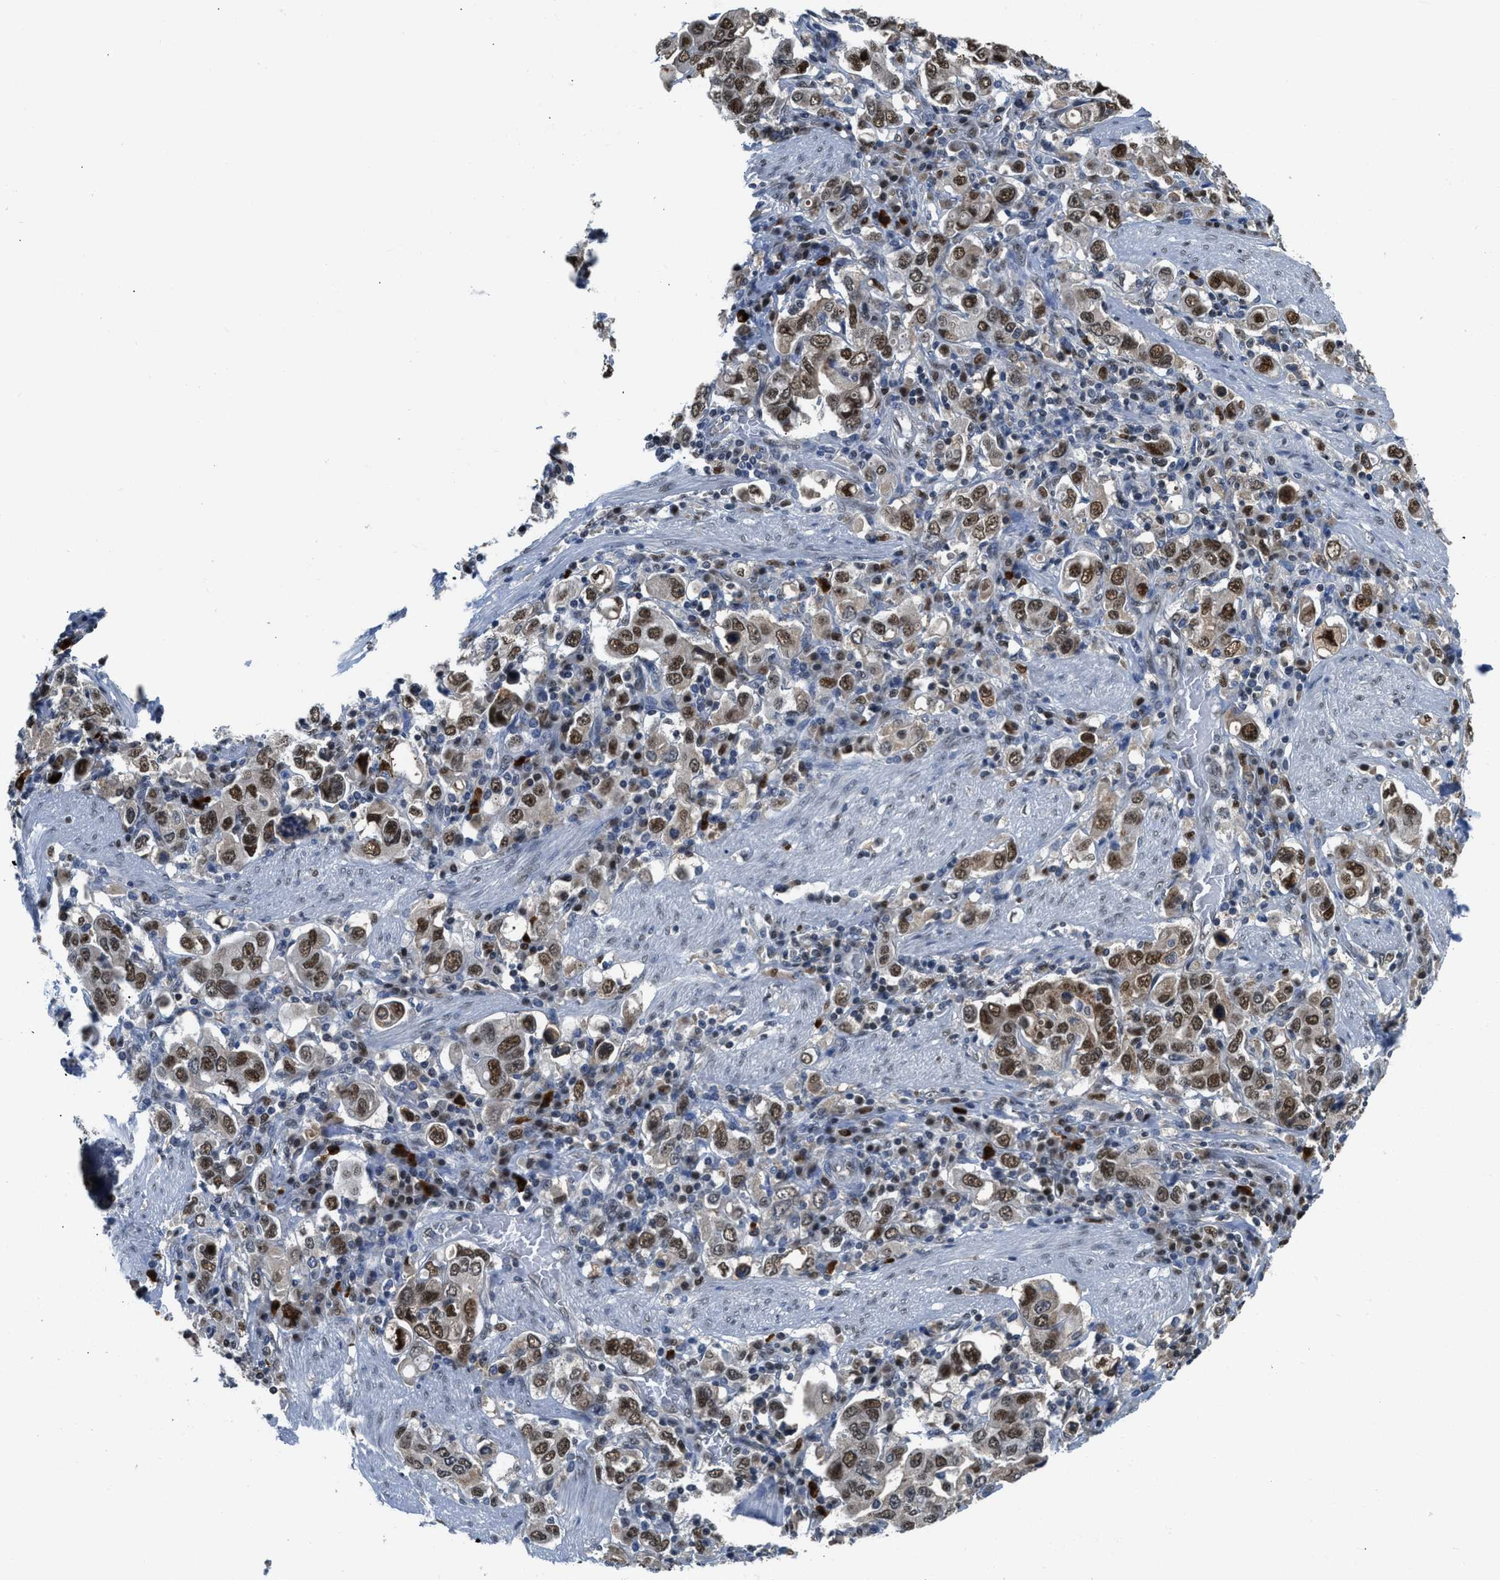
{"staining": {"intensity": "strong", "quantity": ">75%", "location": "nuclear"}, "tissue": "stomach cancer", "cell_type": "Tumor cells", "image_type": "cancer", "snomed": [{"axis": "morphology", "description": "Adenocarcinoma, NOS"}, {"axis": "topography", "description": "Stomach, upper"}], "caption": "A brown stain labels strong nuclear expression of a protein in stomach cancer tumor cells.", "gene": "ALX1", "patient": {"sex": "male", "age": 62}}